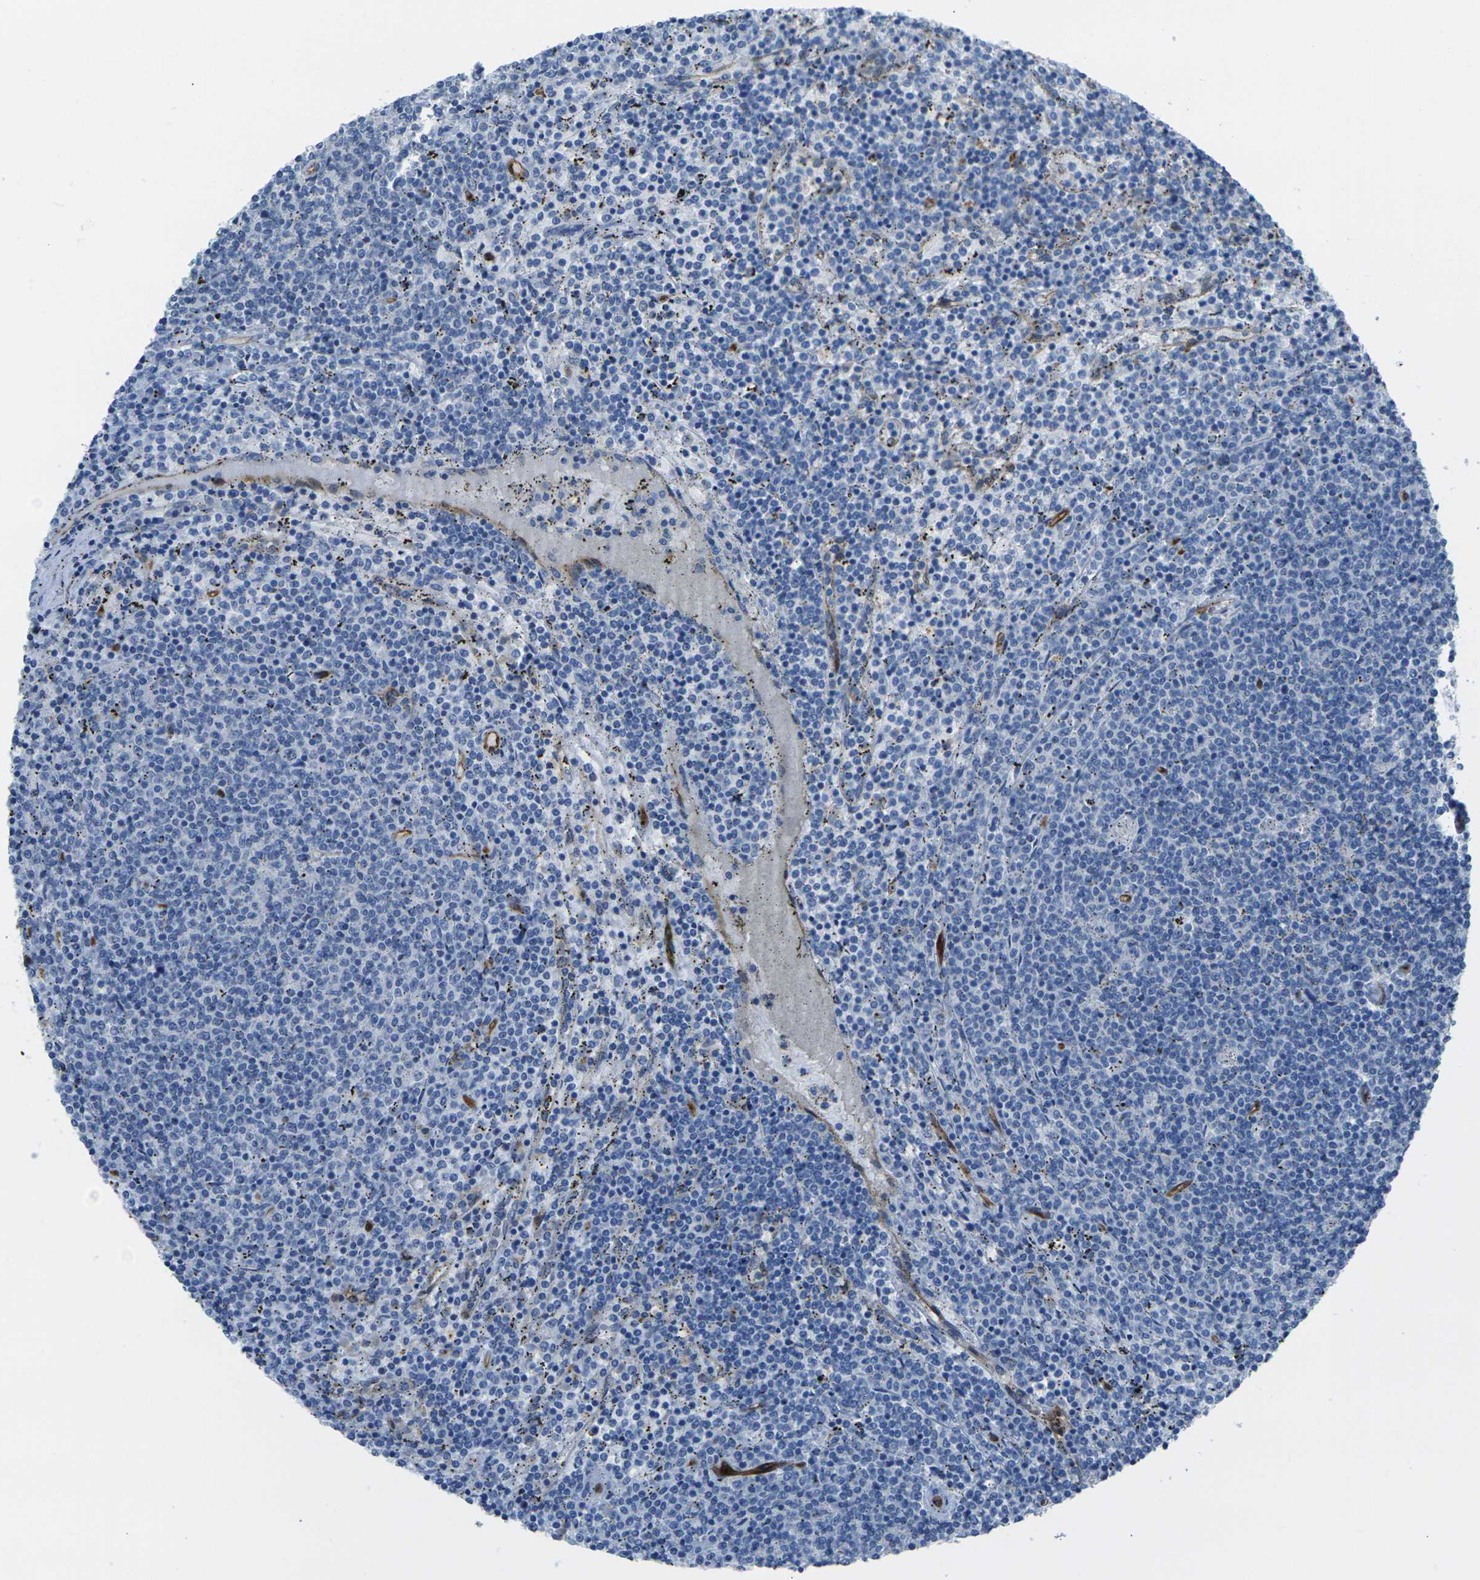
{"staining": {"intensity": "negative", "quantity": "none", "location": "none"}, "tissue": "lymphoma", "cell_type": "Tumor cells", "image_type": "cancer", "snomed": [{"axis": "morphology", "description": "Malignant lymphoma, non-Hodgkin's type, Low grade"}, {"axis": "topography", "description": "Spleen"}], "caption": "A micrograph of human lymphoma is negative for staining in tumor cells. The staining was performed using DAB (3,3'-diaminobenzidine) to visualize the protein expression in brown, while the nuclei were stained in blue with hematoxylin (Magnification: 20x).", "gene": "HSPA12B", "patient": {"sex": "female", "age": 50}}